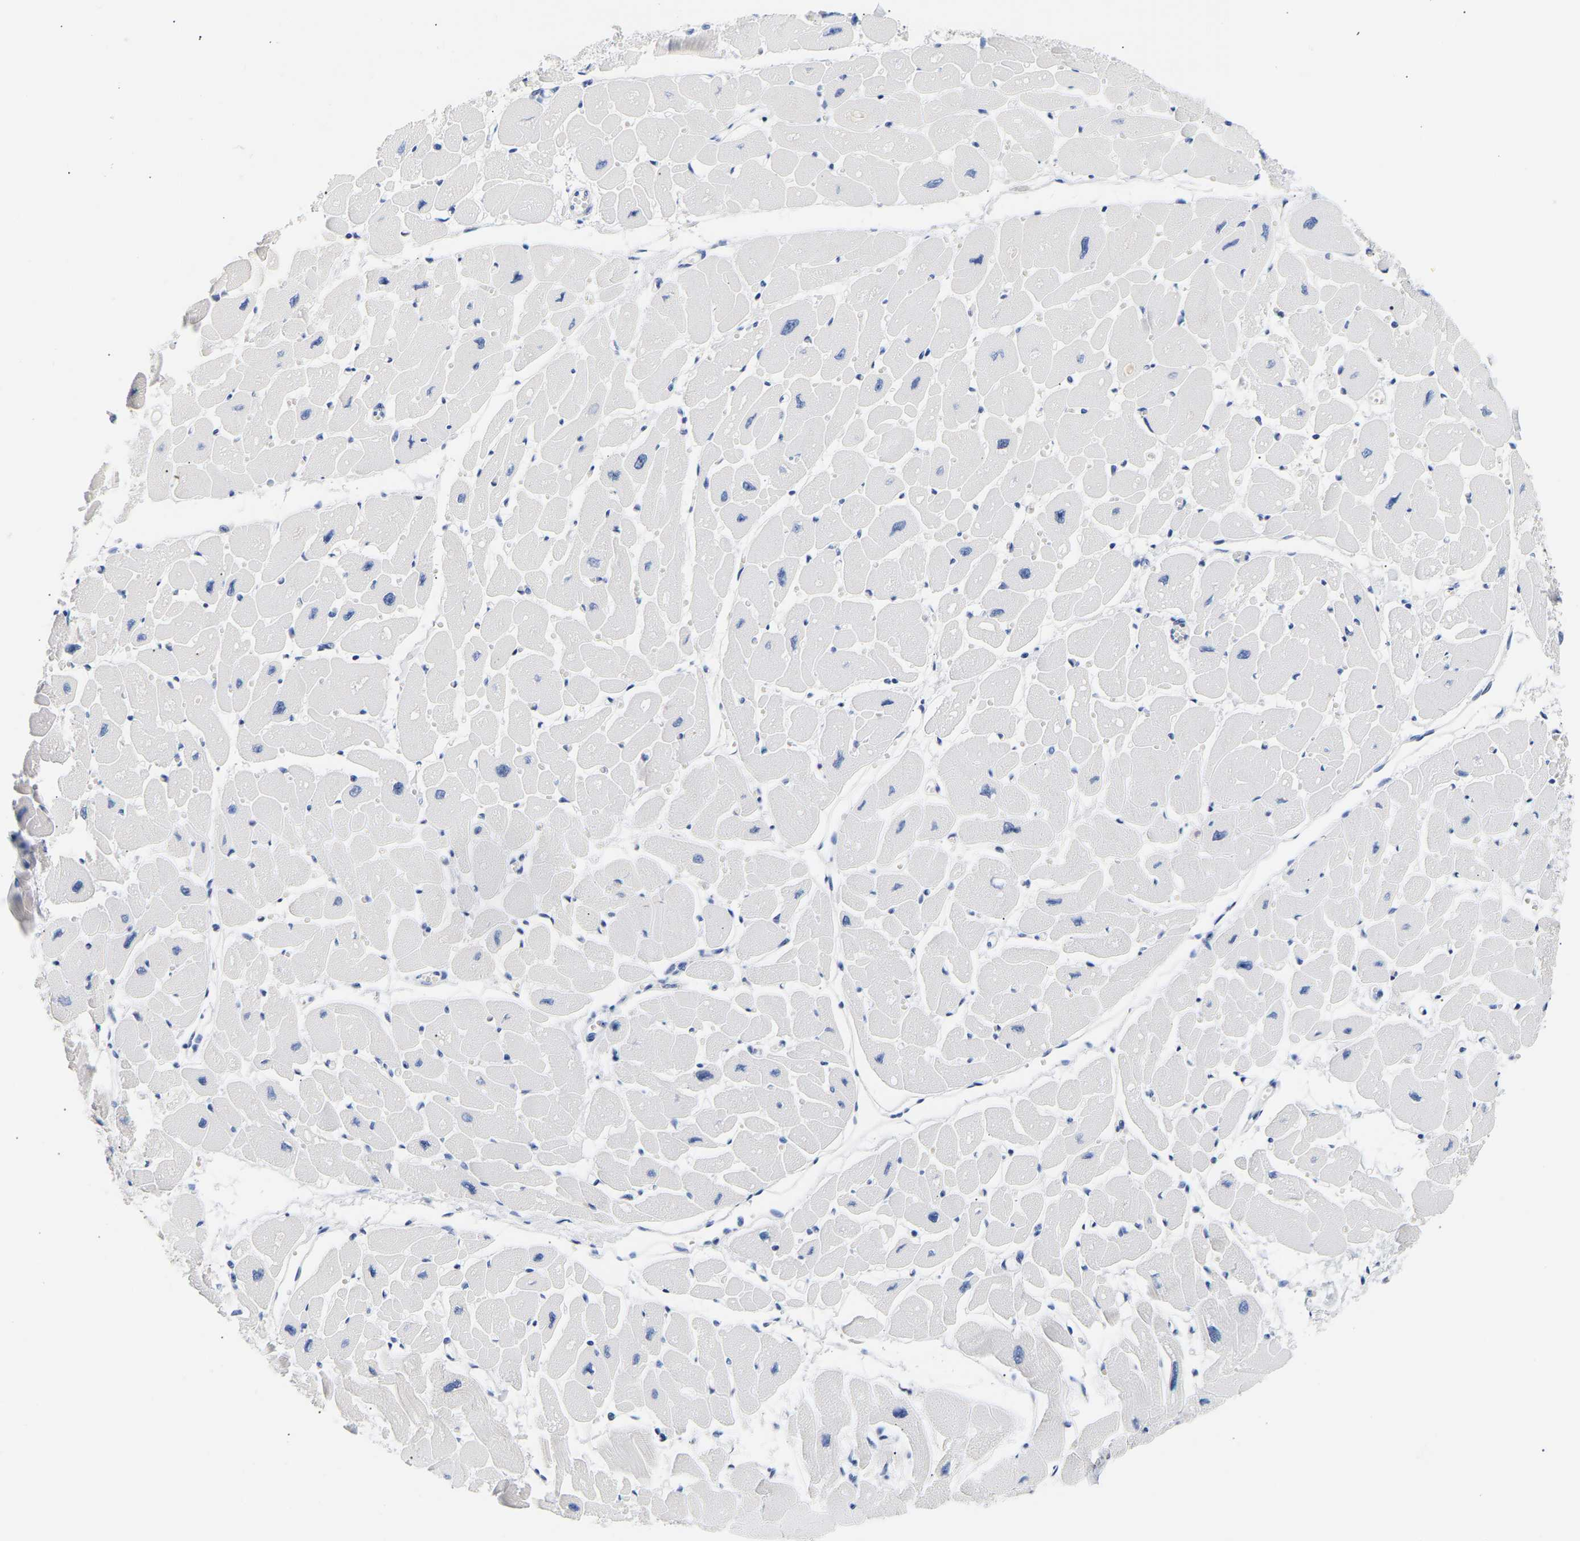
{"staining": {"intensity": "negative", "quantity": "none", "location": "none"}, "tissue": "heart muscle", "cell_type": "Cardiomyocytes", "image_type": "normal", "snomed": [{"axis": "morphology", "description": "Normal tissue, NOS"}, {"axis": "topography", "description": "Heart"}], "caption": "There is no significant staining in cardiomyocytes of heart muscle. (DAB (3,3'-diaminobenzidine) immunohistochemistry (IHC), high magnification).", "gene": "SPINK2", "patient": {"sex": "female", "age": 54}}